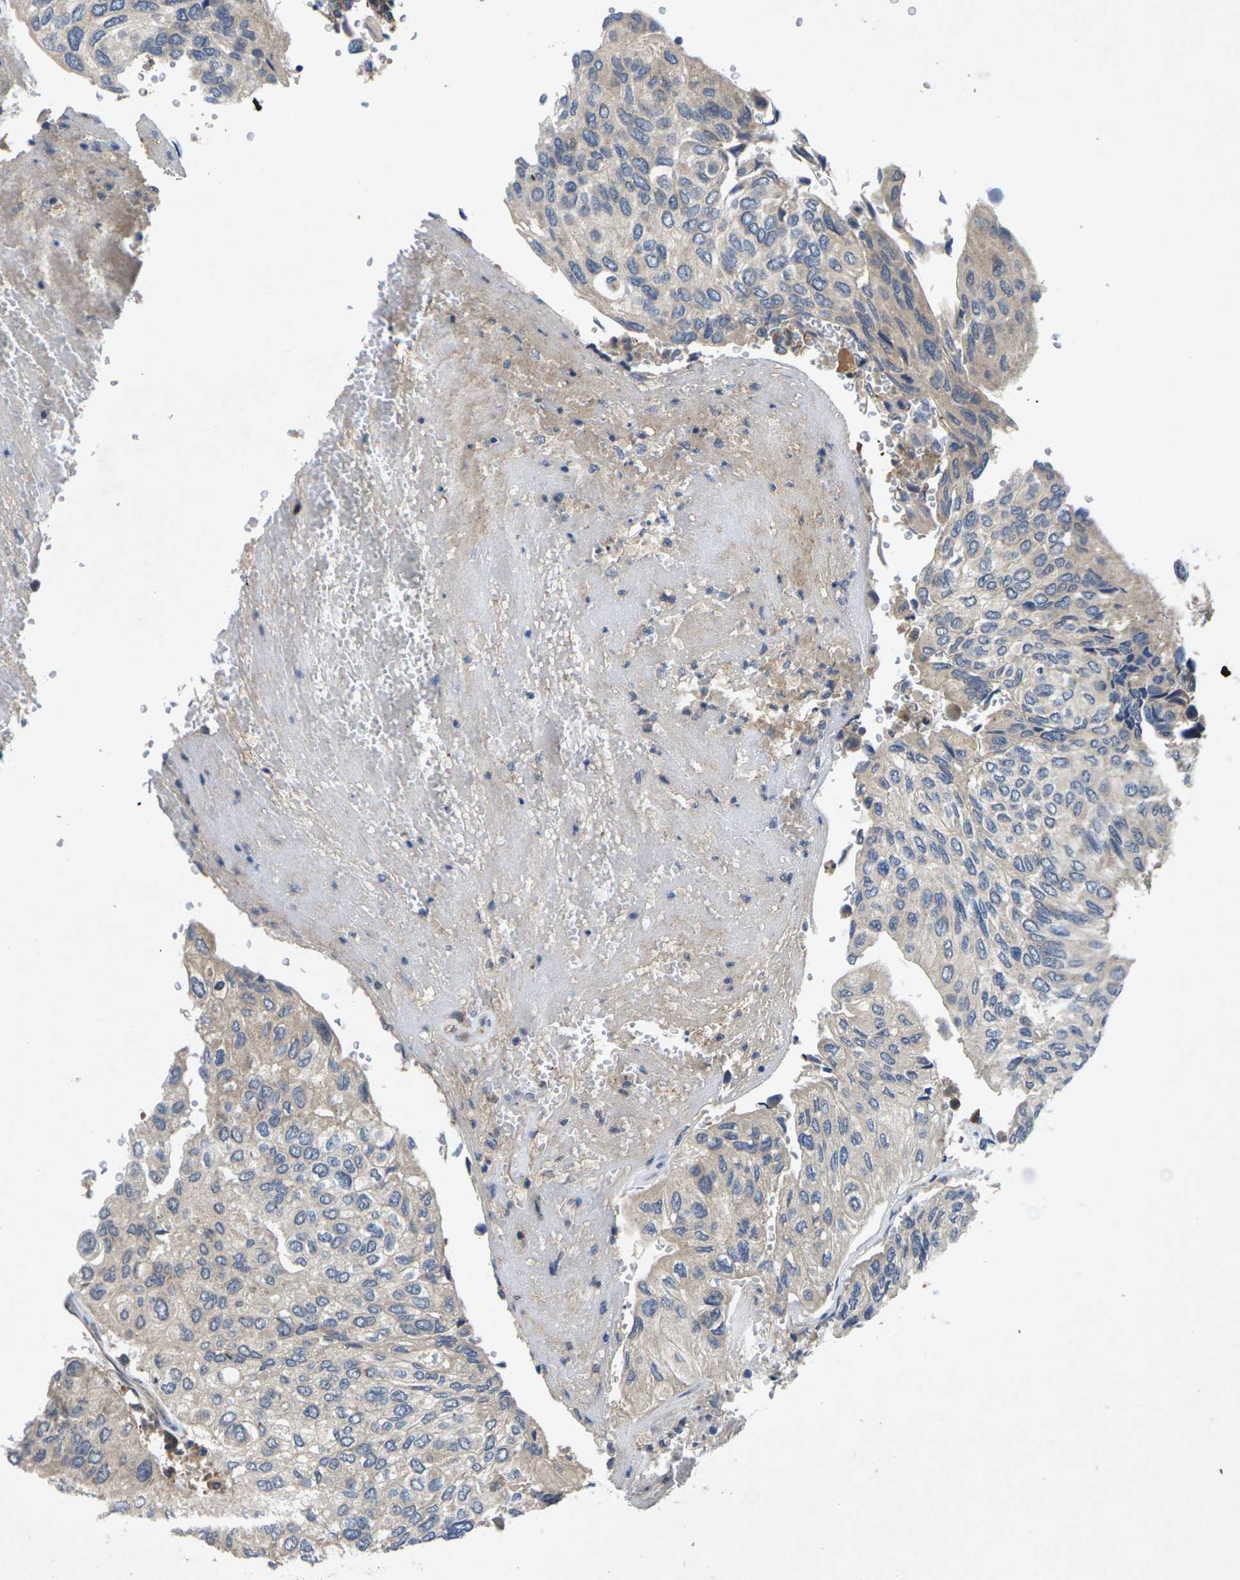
{"staining": {"intensity": "negative", "quantity": "none", "location": "none"}, "tissue": "urothelial cancer", "cell_type": "Tumor cells", "image_type": "cancer", "snomed": [{"axis": "morphology", "description": "Urothelial carcinoma, High grade"}, {"axis": "topography", "description": "Urinary bladder"}], "caption": "This is an IHC histopathology image of human urothelial carcinoma (high-grade). There is no staining in tumor cells.", "gene": "KIF1B", "patient": {"sex": "male", "age": 66}}